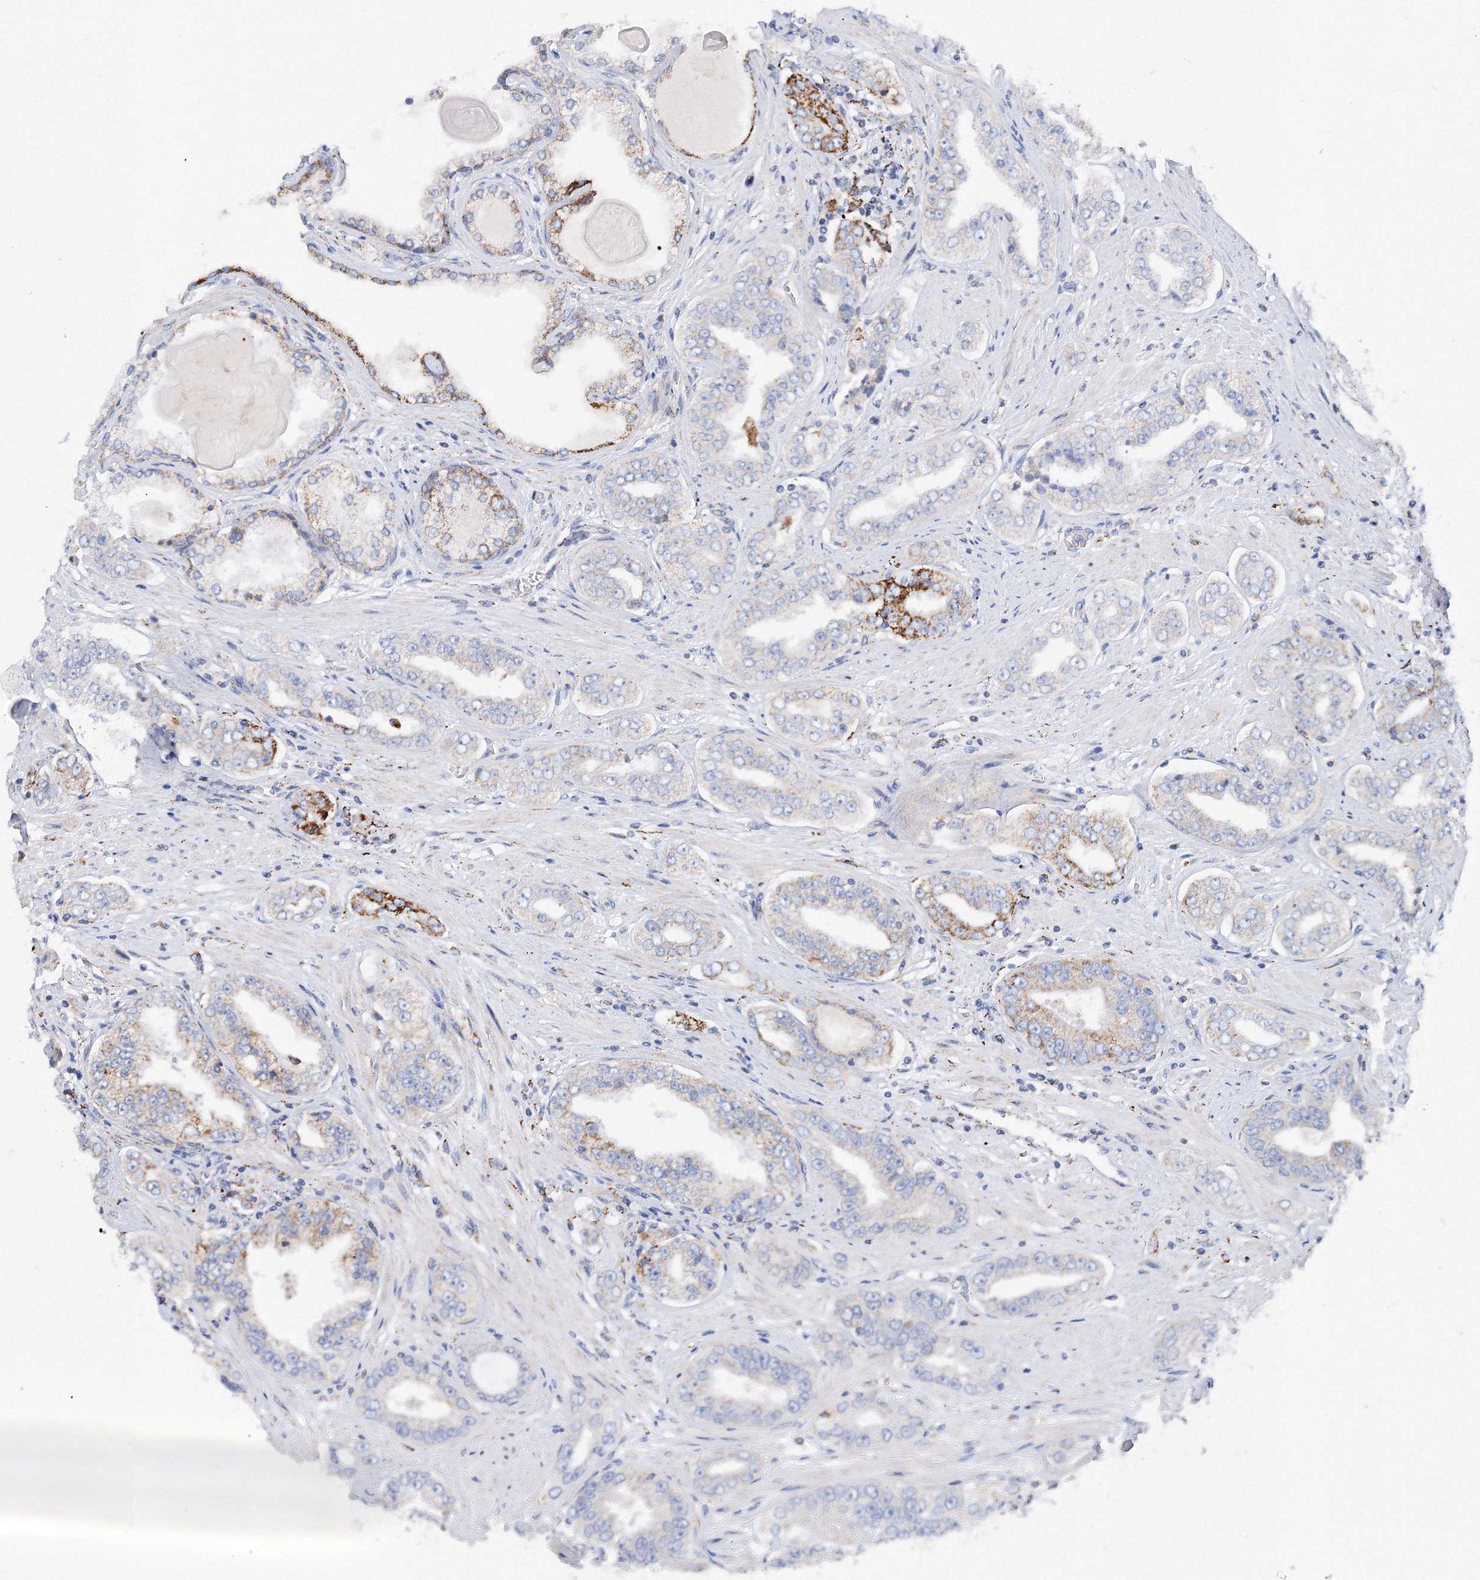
{"staining": {"intensity": "moderate", "quantity": "<25%", "location": "cytoplasmic/membranous"}, "tissue": "prostate cancer", "cell_type": "Tumor cells", "image_type": "cancer", "snomed": [{"axis": "morphology", "description": "Adenocarcinoma, High grade"}, {"axis": "topography", "description": "Prostate"}], "caption": "Protein analysis of prostate cancer tissue reveals moderate cytoplasmic/membranous positivity in approximately <25% of tumor cells. (IHC, brightfield microscopy, high magnification).", "gene": "MERTK", "patient": {"sex": "male", "age": 71}}